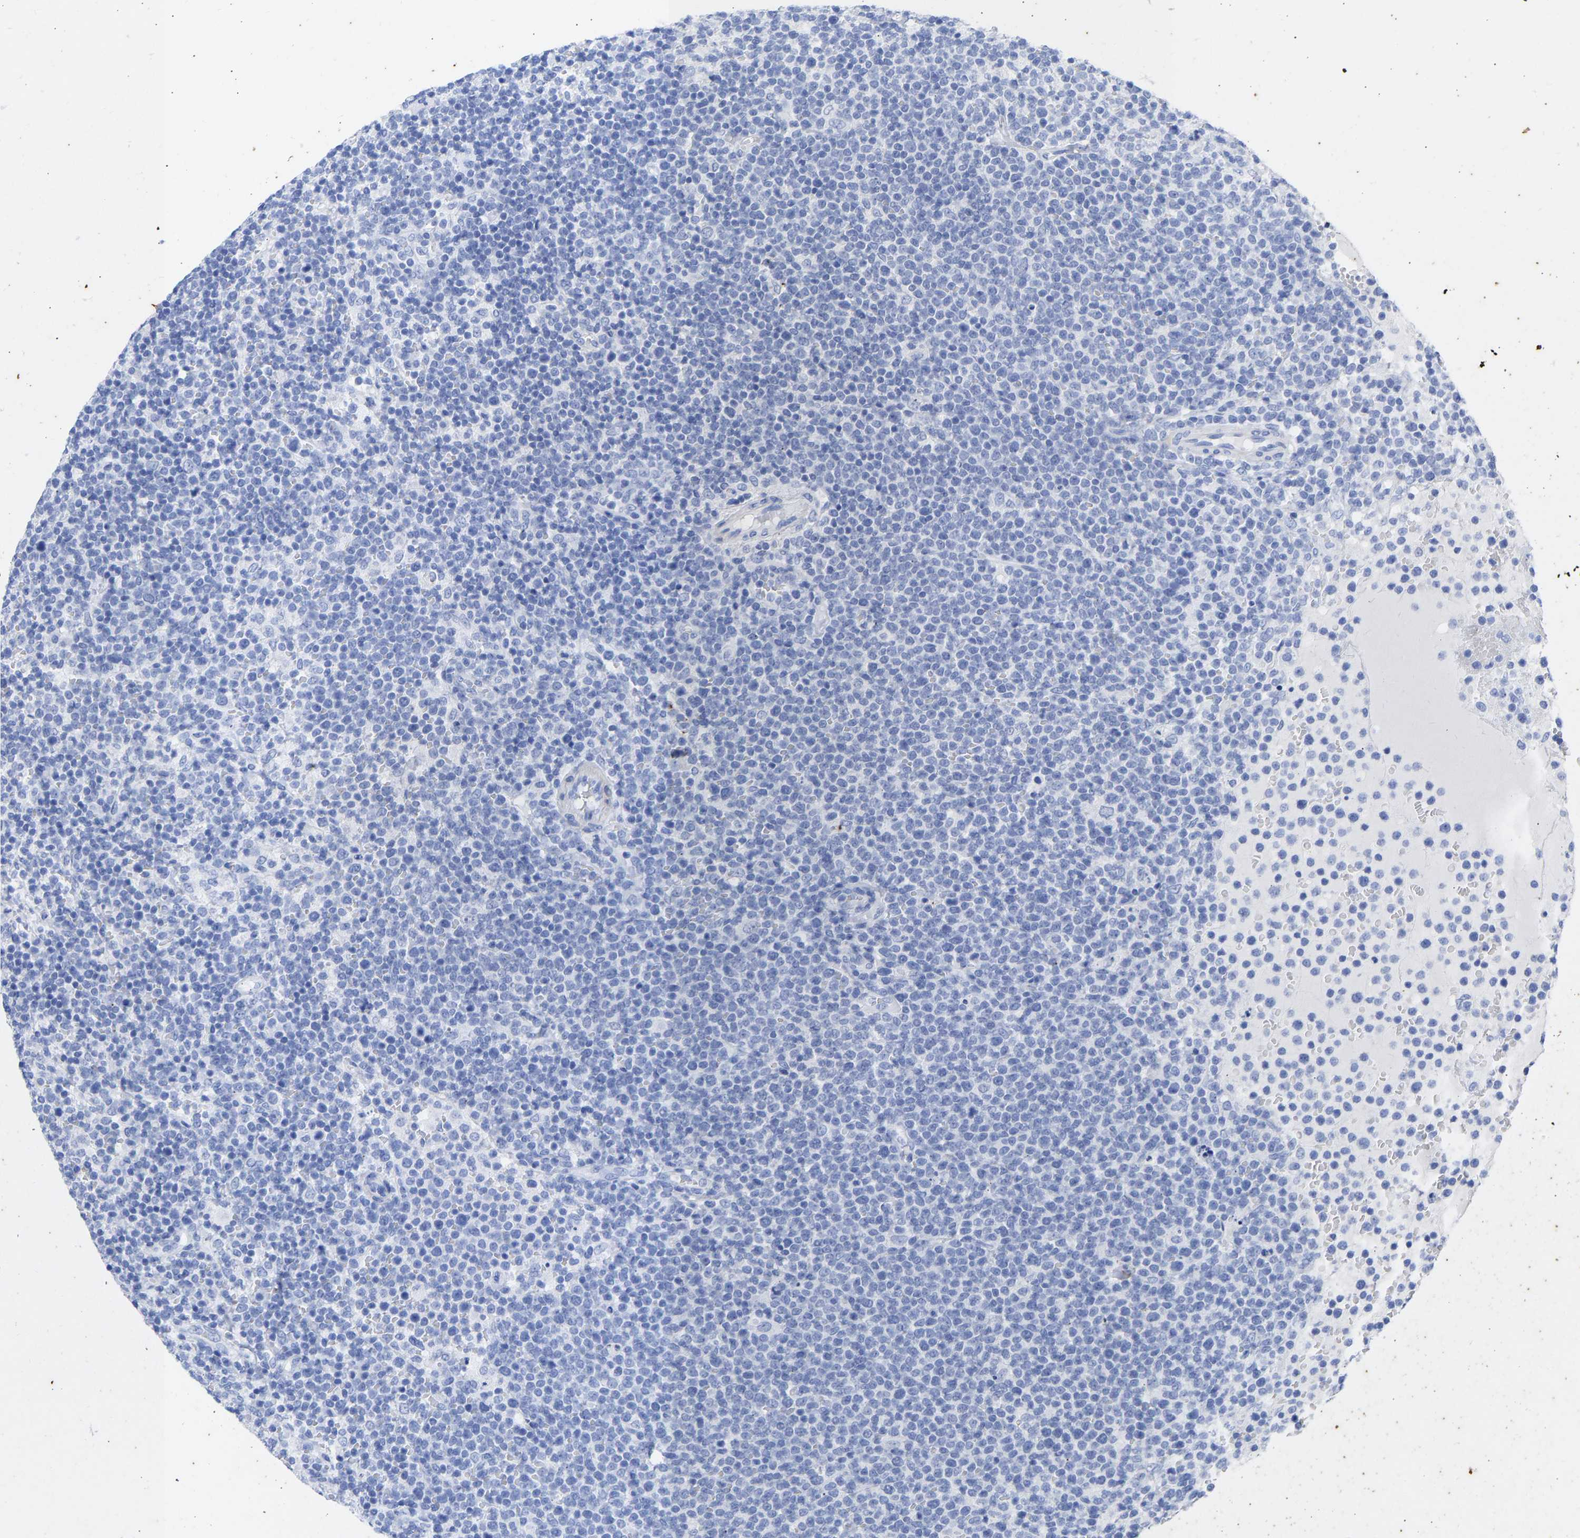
{"staining": {"intensity": "negative", "quantity": "none", "location": "none"}, "tissue": "lymphoma", "cell_type": "Tumor cells", "image_type": "cancer", "snomed": [{"axis": "morphology", "description": "Malignant lymphoma, non-Hodgkin's type, High grade"}, {"axis": "topography", "description": "Lymph node"}], "caption": "DAB immunohistochemical staining of lymphoma shows no significant expression in tumor cells. Nuclei are stained in blue.", "gene": "KRT1", "patient": {"sex": "male", "age": 61}}